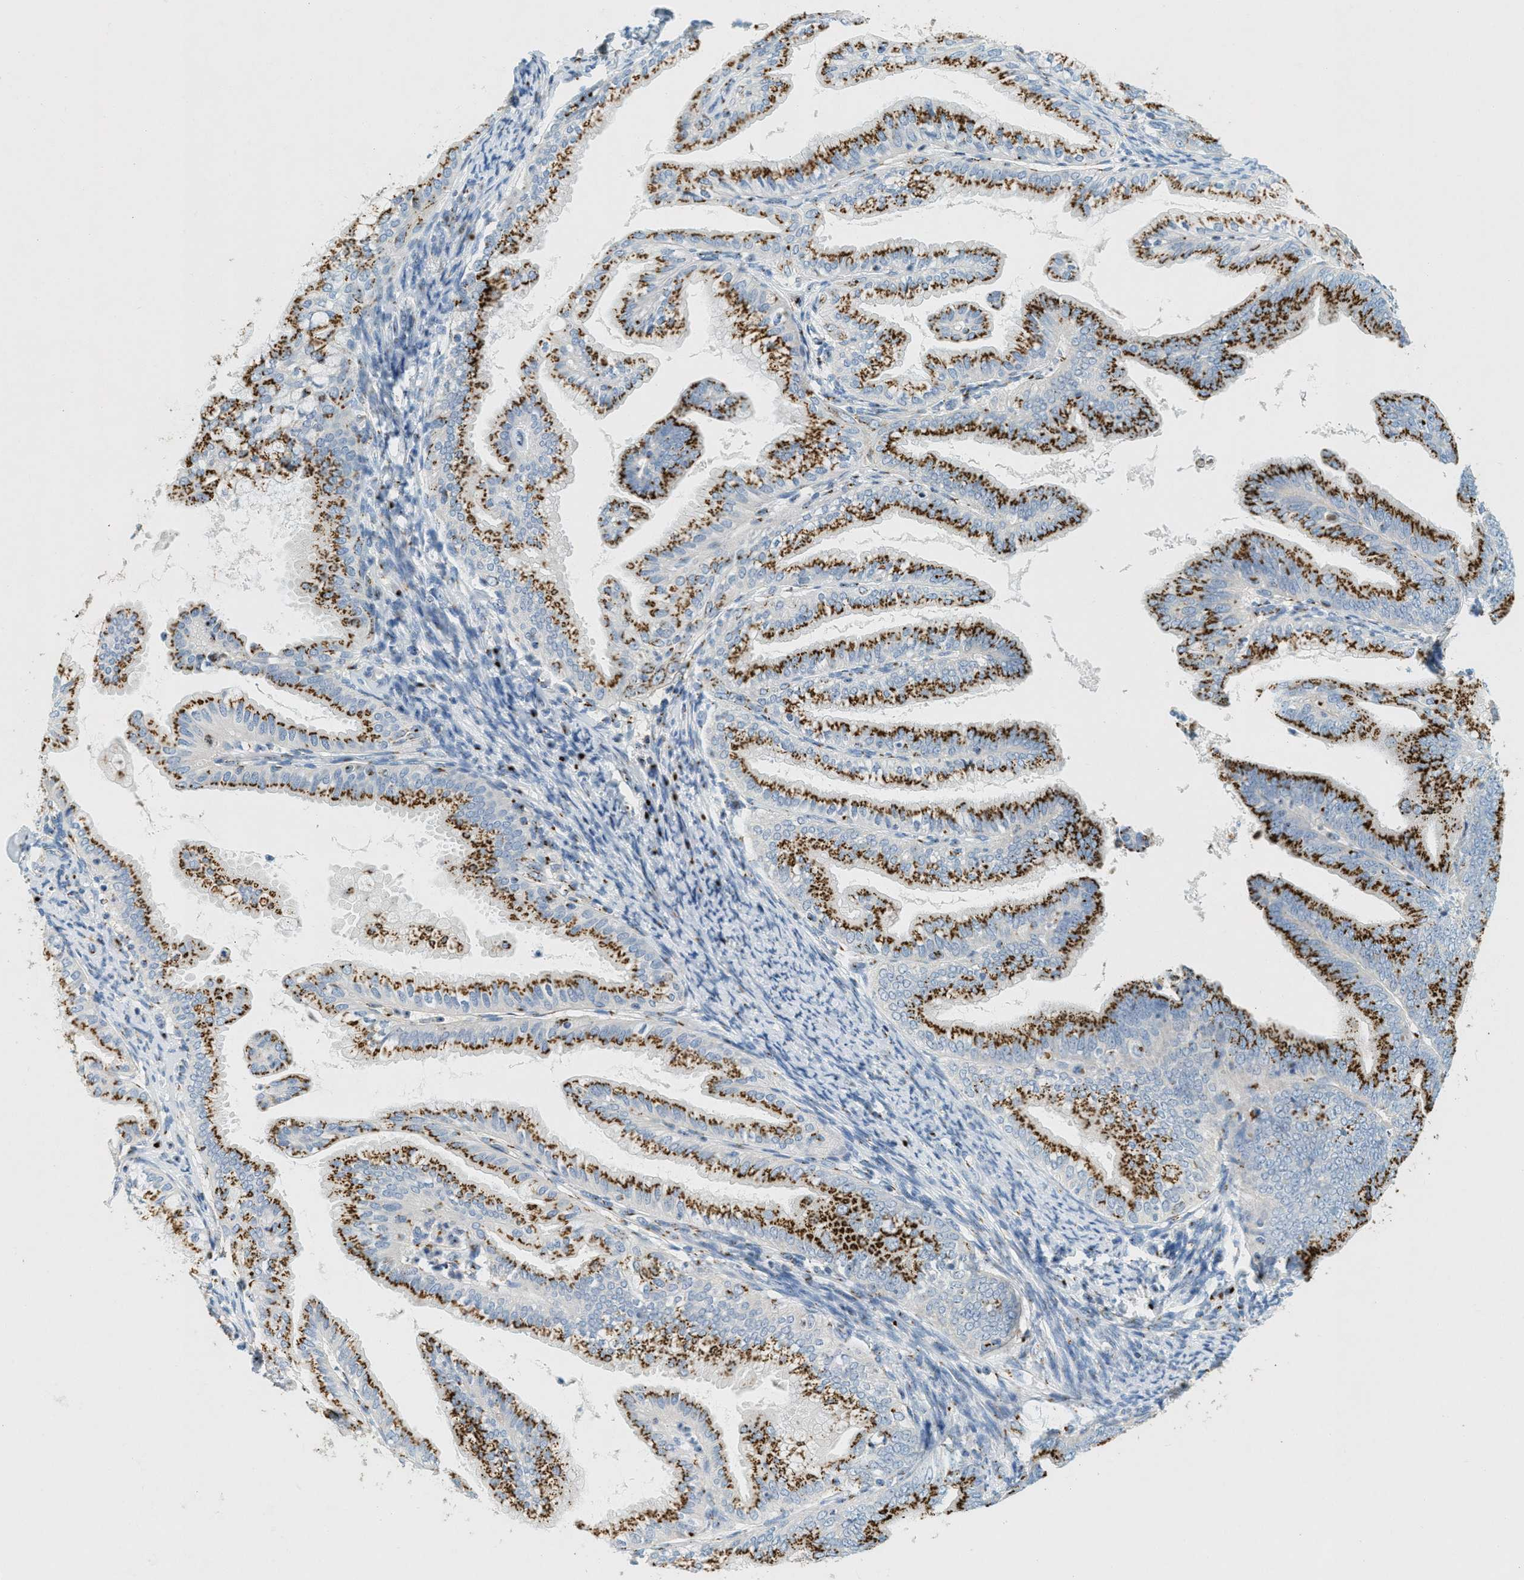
{"staining": {"intensity": "strong", "quantity": ">75%", "location": "cytoplasmic/membranous"}, "tissue": "endometrial cancer", "cell_type": "Tumor cells", "image_type": "cancer", "snomed": [{"axis": "morphology", "description": "Adenocarcinoma, NOS"}, {"axis": "topography", "description": "Endometrium"}], "caption": "Adenocarcinoma (endometrial) stained with DAB immunohistochemistry demonstrates high levels of strong cytoplasmic/membranous staining in approximately >75% of tumor cells. (DAB (3,3'-diaminobenzidine) IHC with brightfield microscopy, high magnification).", "gene": "ENTPD4", "patient": {"sex": "female", "age": 63}}